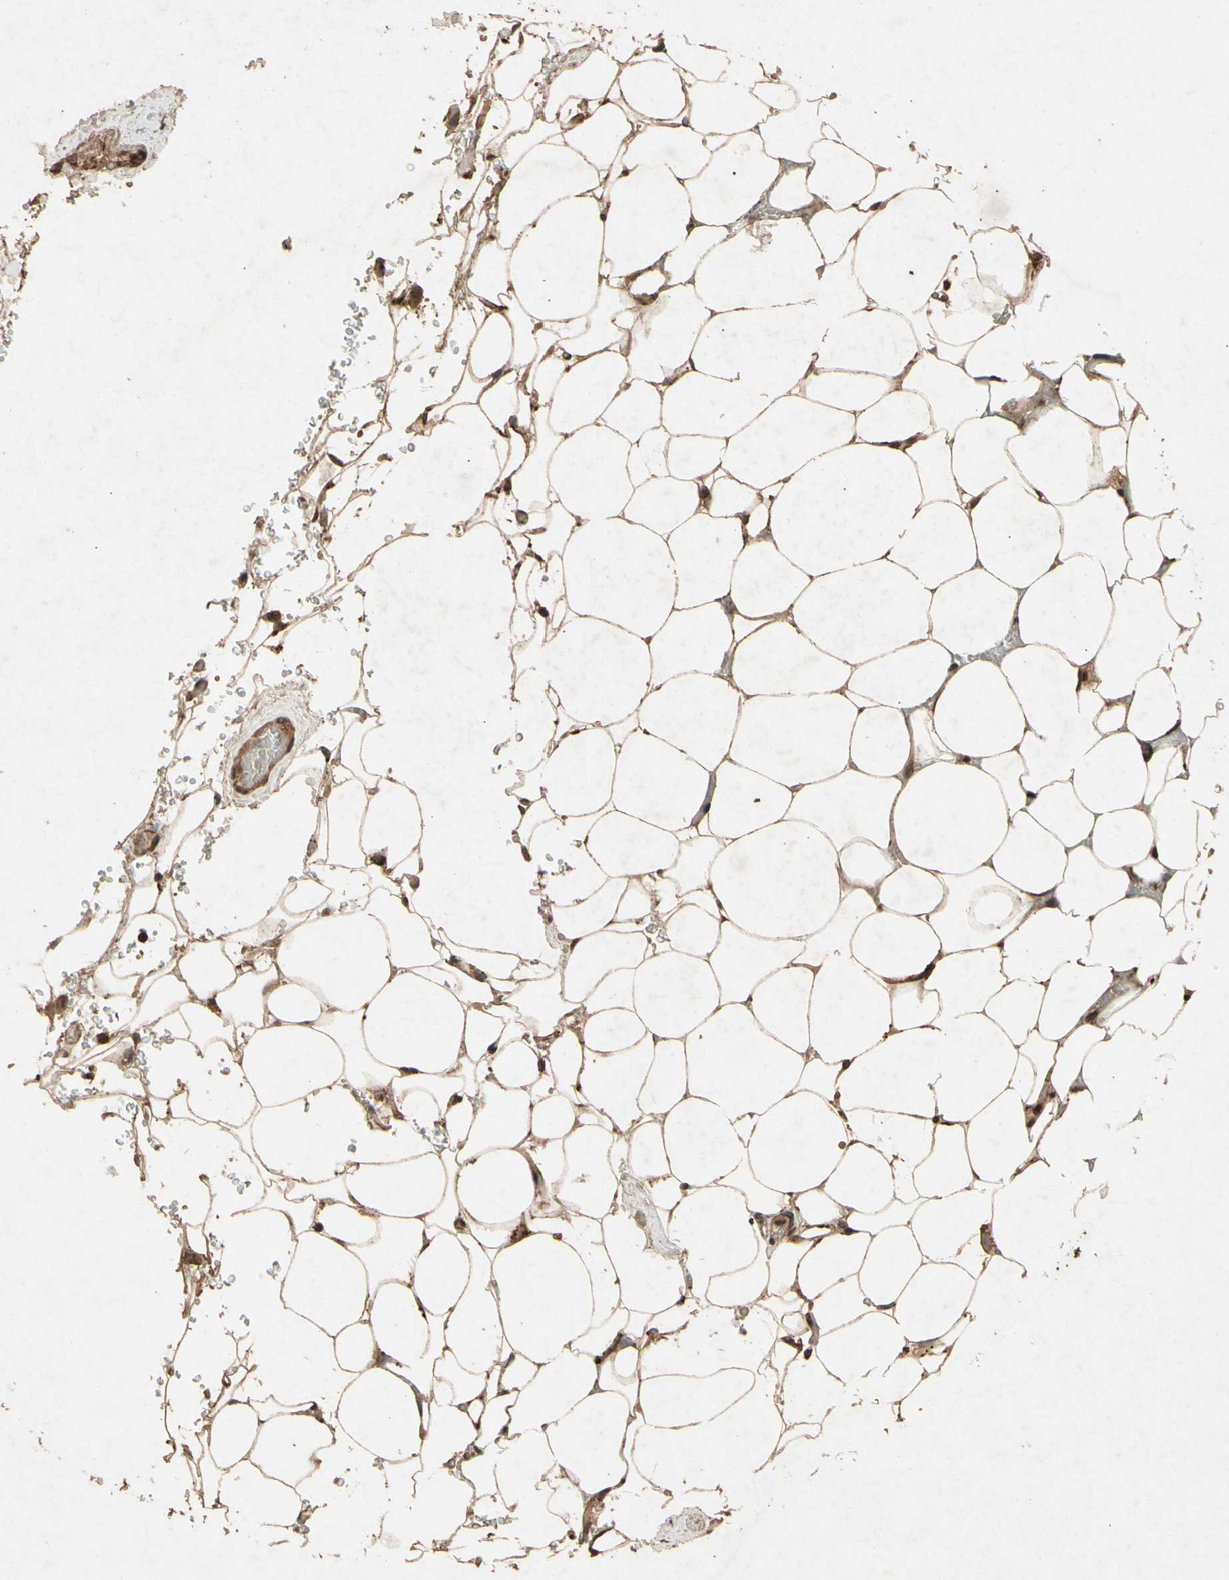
{"staining": {"intensity": "moderate", "quantity": ">75%", "location": "cytoplasmic/membranous"}, "tissue": "adipose tissue", "cell_type": "Adipocytes", "image_type": "normal", "snomed": [{"axis": "morphology", "description": "Normal tissue, NOS"}, {"axis": "topography", "description": "Peripheral nerve tissue"}], "caption": "Adipose tissue was stained to show a protein in brown. There is medium levels of moderate cytoplasmic/membranous staining in approximately >75% of adipocytes. Immunohistochemistry stains the protein in brown and the nuclei are stained blue.", "gene": "TXN2", "patient": {"sex": "male", "age": 70}}